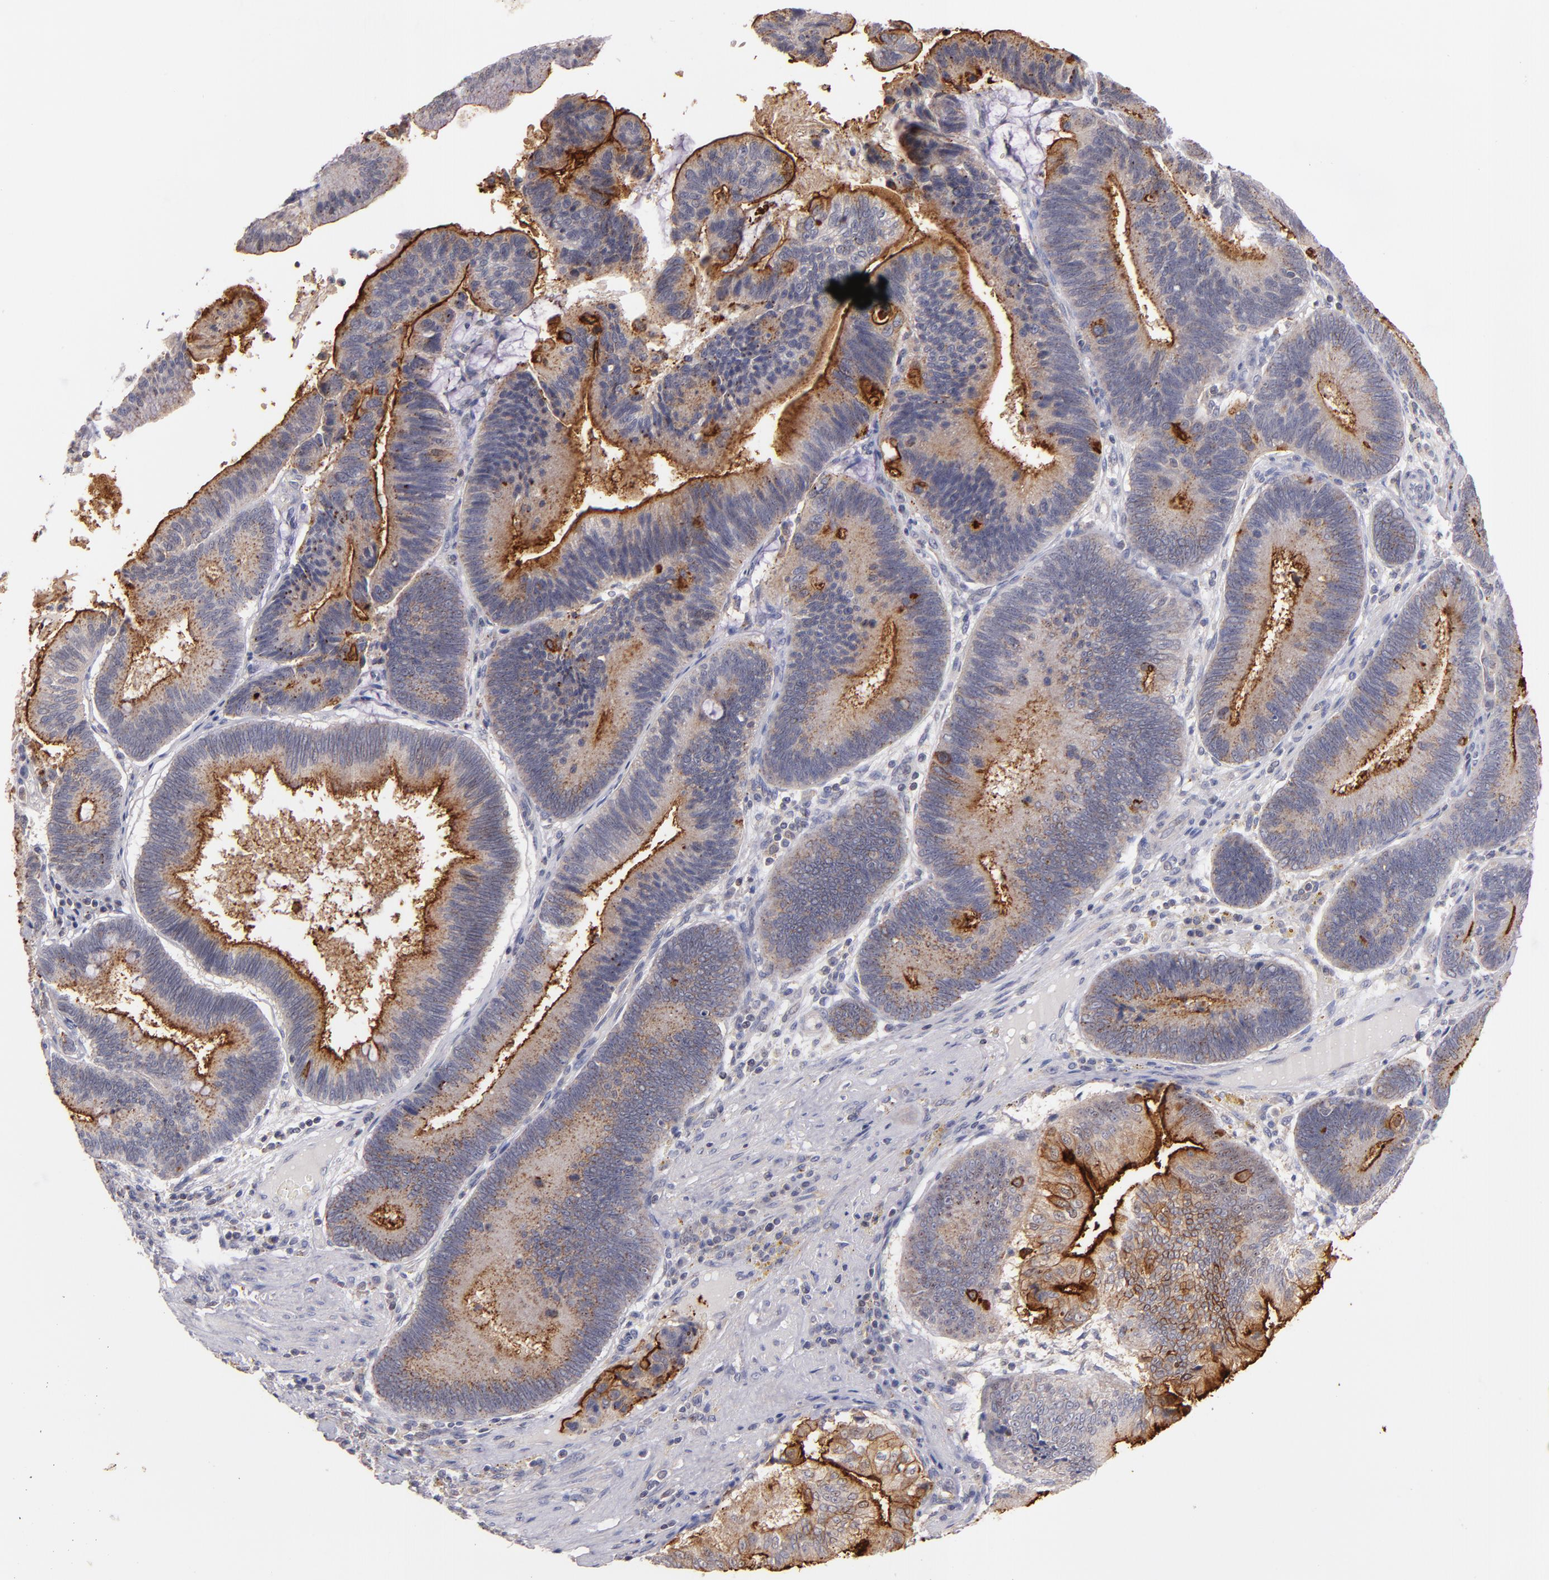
{"staining": {"intensity": "moderate", "quantity": ">75%", "location": "cytoplasmic/membranous"}, "tissue": "pancreatic cancer", "cell_type": "Tumor cells", "image_type": "cancer", "snomed": [{"axis": "morphology", "description": "Adenocarcinoma, NOS"}, {"axis": "topography", "description": "Pancreas"}], "caption": "Adenocarcinoma (pancreatic) stained with a protein marker shows moderate staining in tumor cells.", "gene": "SYP", "patient": {"sex": "male", "age": 82}}